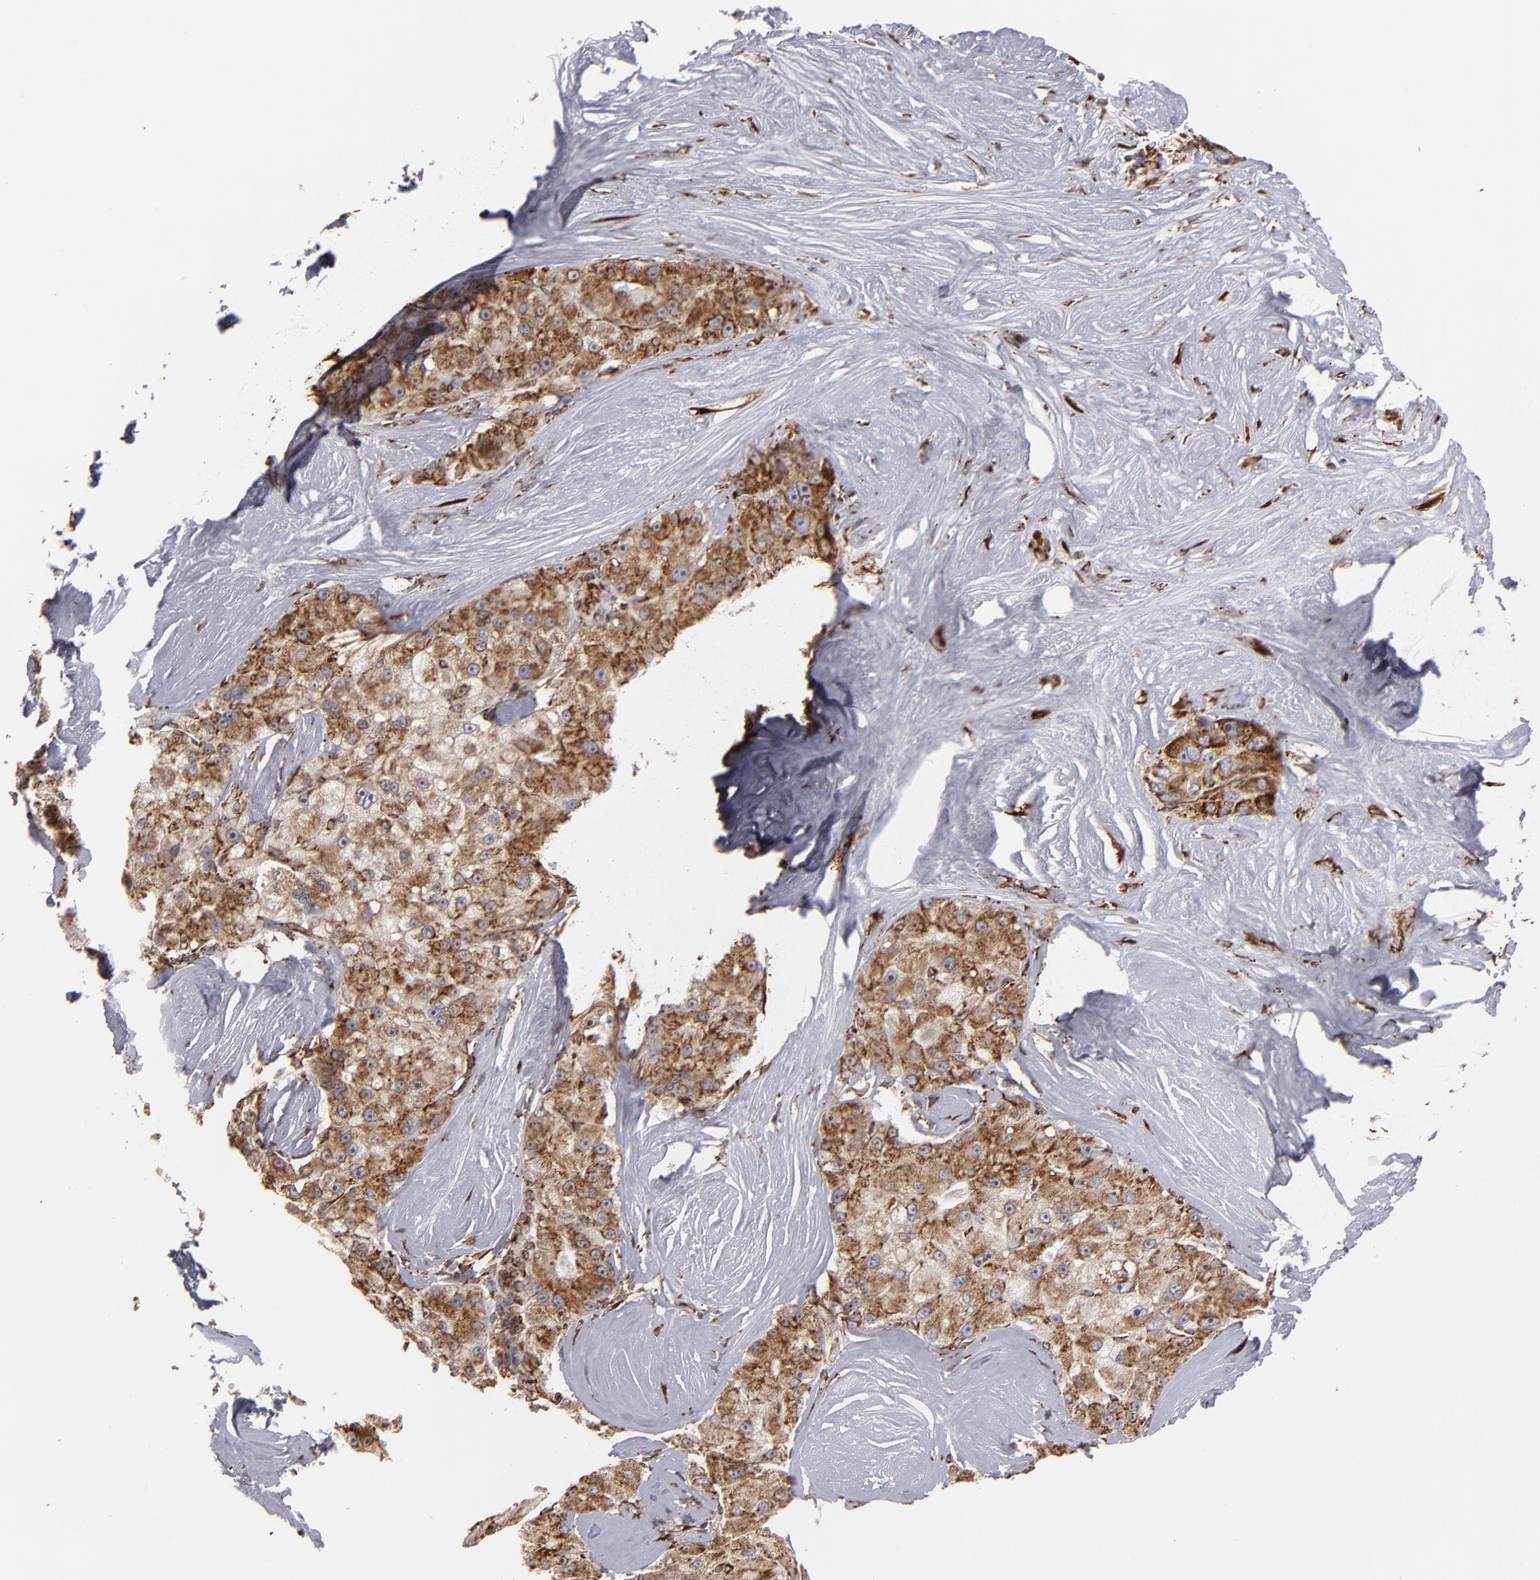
{"staining": {"intensity": "moderate", "quantity": ">75%", "location": "cytoplasmic/membranous"}, "tissue": "liver cancer", "cell_type": "Tumor cells", "image_type": "cancer", "snomed": [{"axis": "morphology", "description": "Carcinoma, Hepatocellular, NOS"}, {"axis": "topography", "description": "Liver"}], "caption": "The image demonstrates immunohistochemical staining of liver cancer (hepatocellular carcinoma). There is moderate cytoplasmic/membranous positivity is present in about >75% of tumor cells.", "gene": "KTN1", "patient": {"sex": "male", "age": 80}}